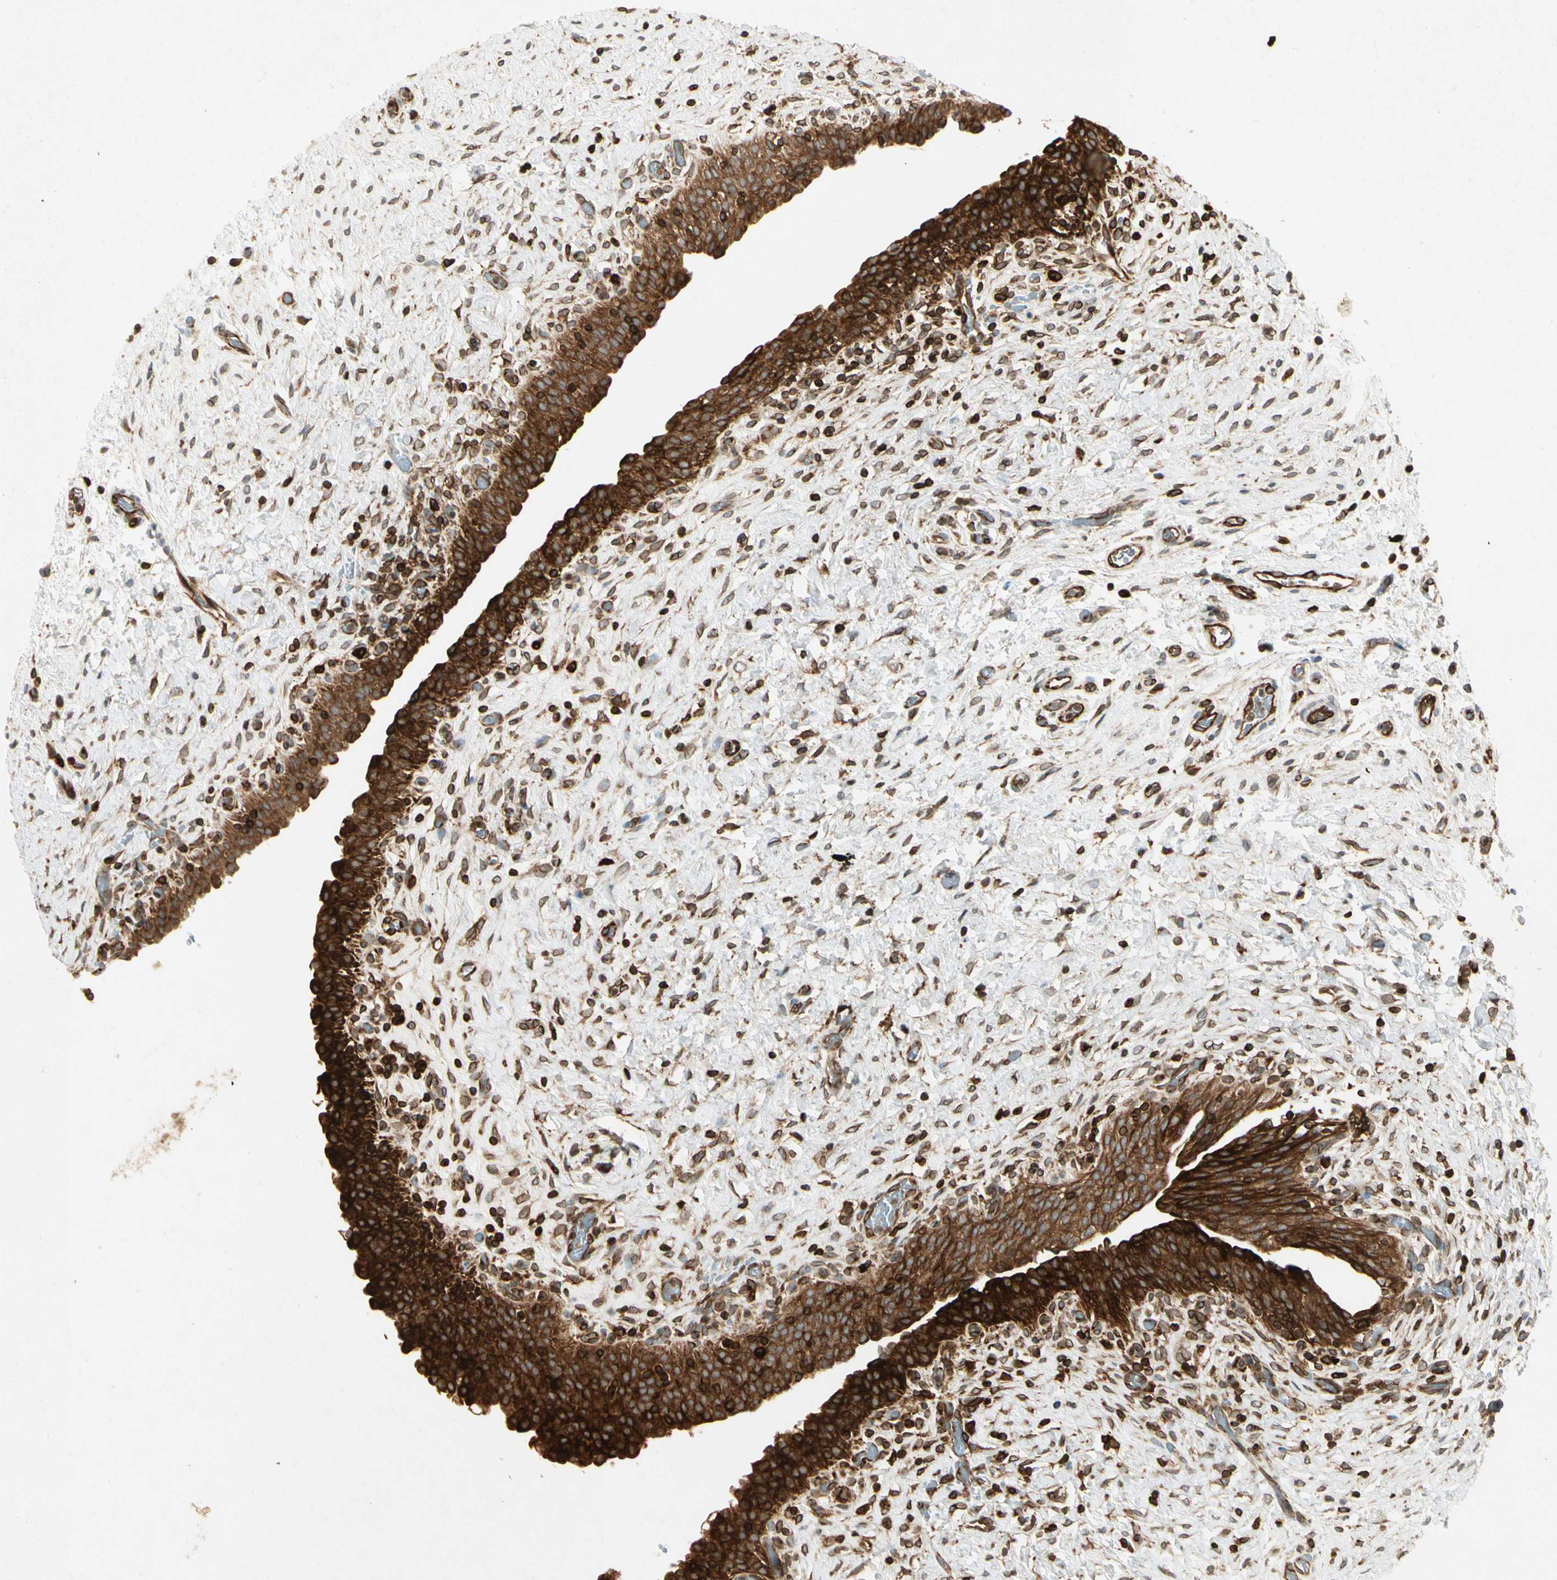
{"staining": {"intensity": "strong", "quantity": ">75%", "location": "cytoplasmic/membranous"}, "tissue": "urinary bladder", "cell_type": "Urothelial cells", "image_type": "normal", "snomed": [{"axis": "morphology", "description": "Normal tissue, NOS"}, {"axis": "topography", "description": "Urinary bladder"}], "caption": "Immunohistochemical staining of normal human urinary bladder displays strong cytoplasmic/membranous protein staining in approximately >75% of urothelial cells.", "gene": "TAPBP", "patient": {"sex": "male", "age": 51}}